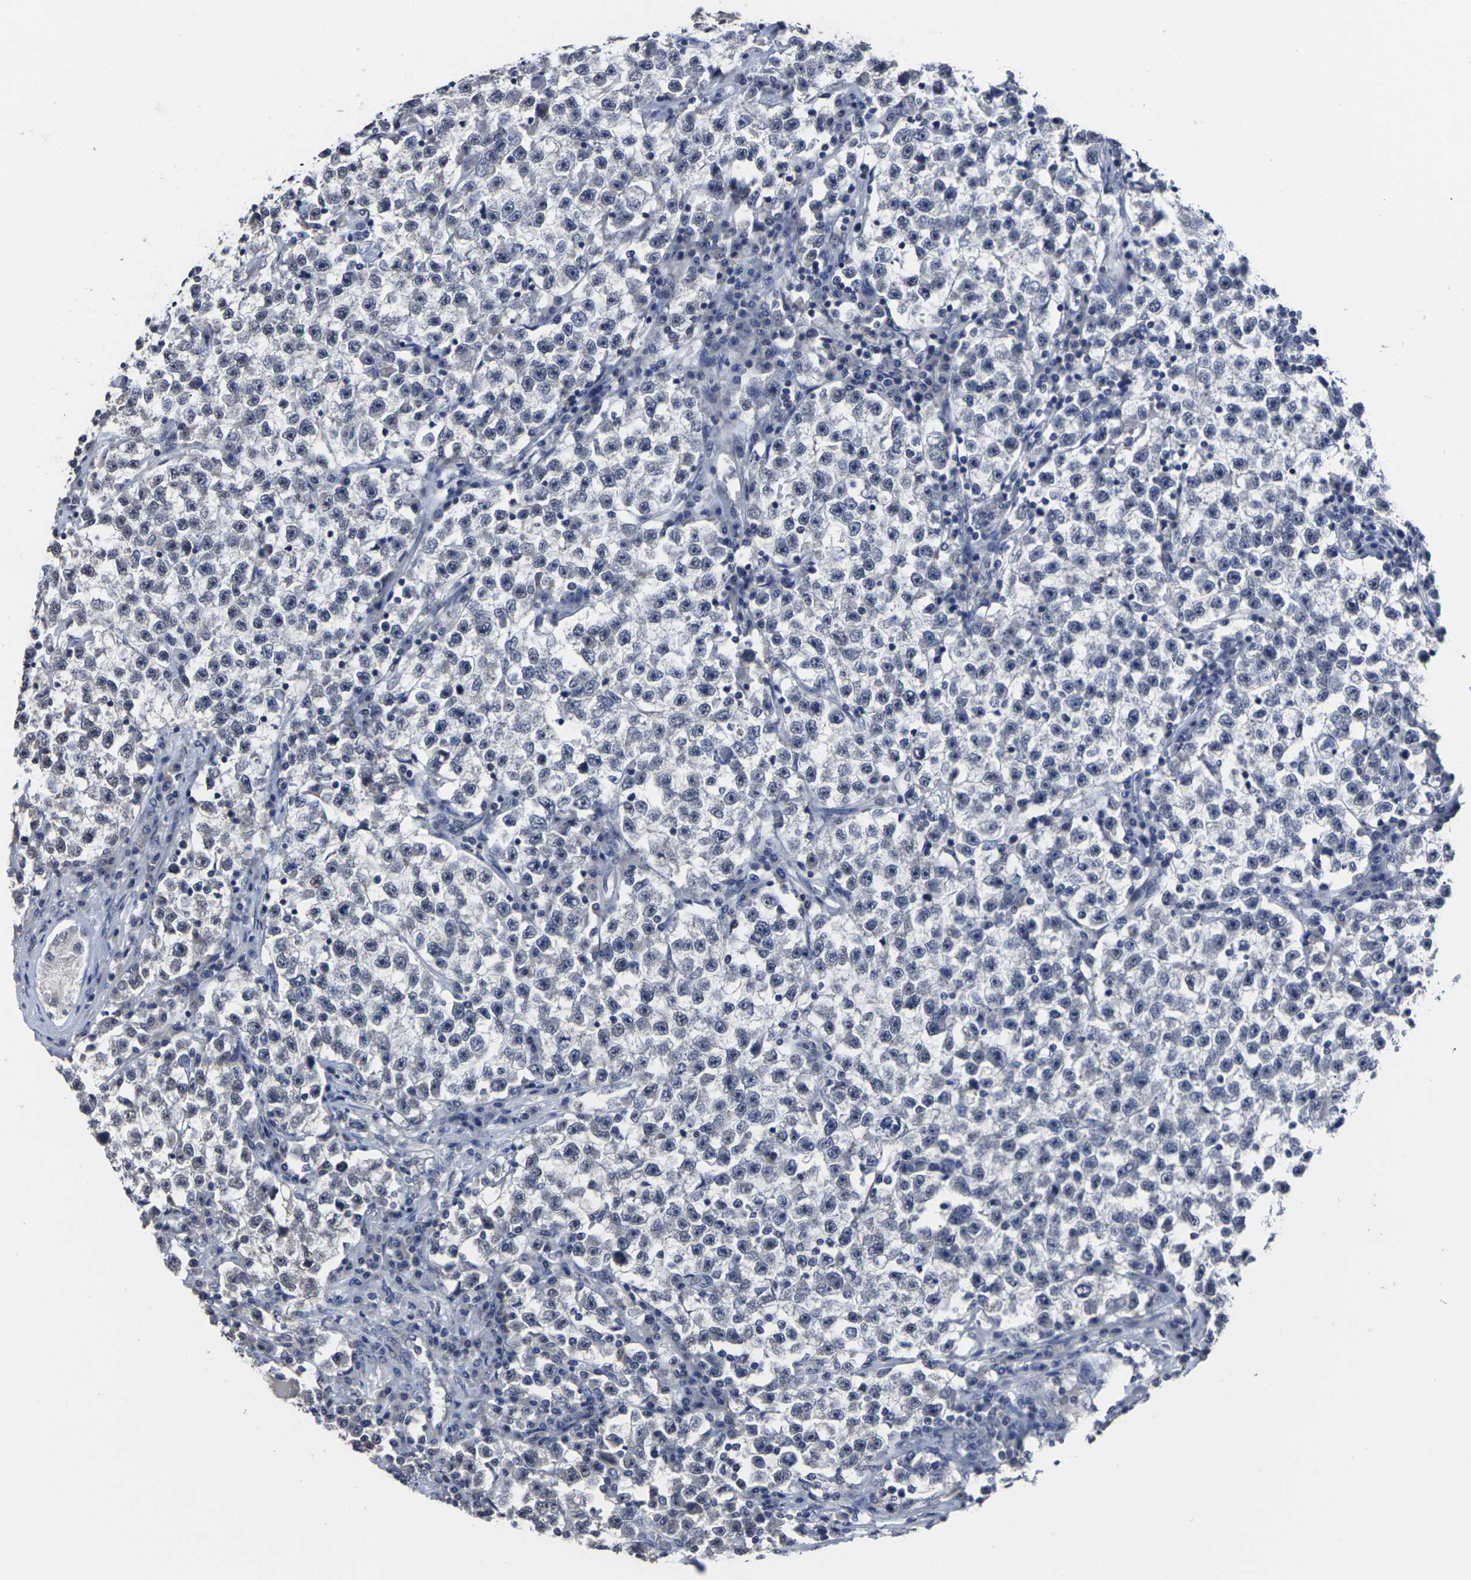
{"staining": {"intensity": "negative", "quantity": "none", "location": "none"}, "tissue": "testis cancer", "cell_type": "Tumor cells", "image_type": "cancer", "snomed": [{"axis": "morphology", "description": "Seminoma, NOS"}, {"axis": "topography", "description": "Testis"}], "caption": "Testis cancer (seminoma) stained for a protein using immunohistochemistry (IHC) demonstrates no staining tumor cells.", "gene": "MSANTD4", "patient": {"sex": "male", "age": 22}}